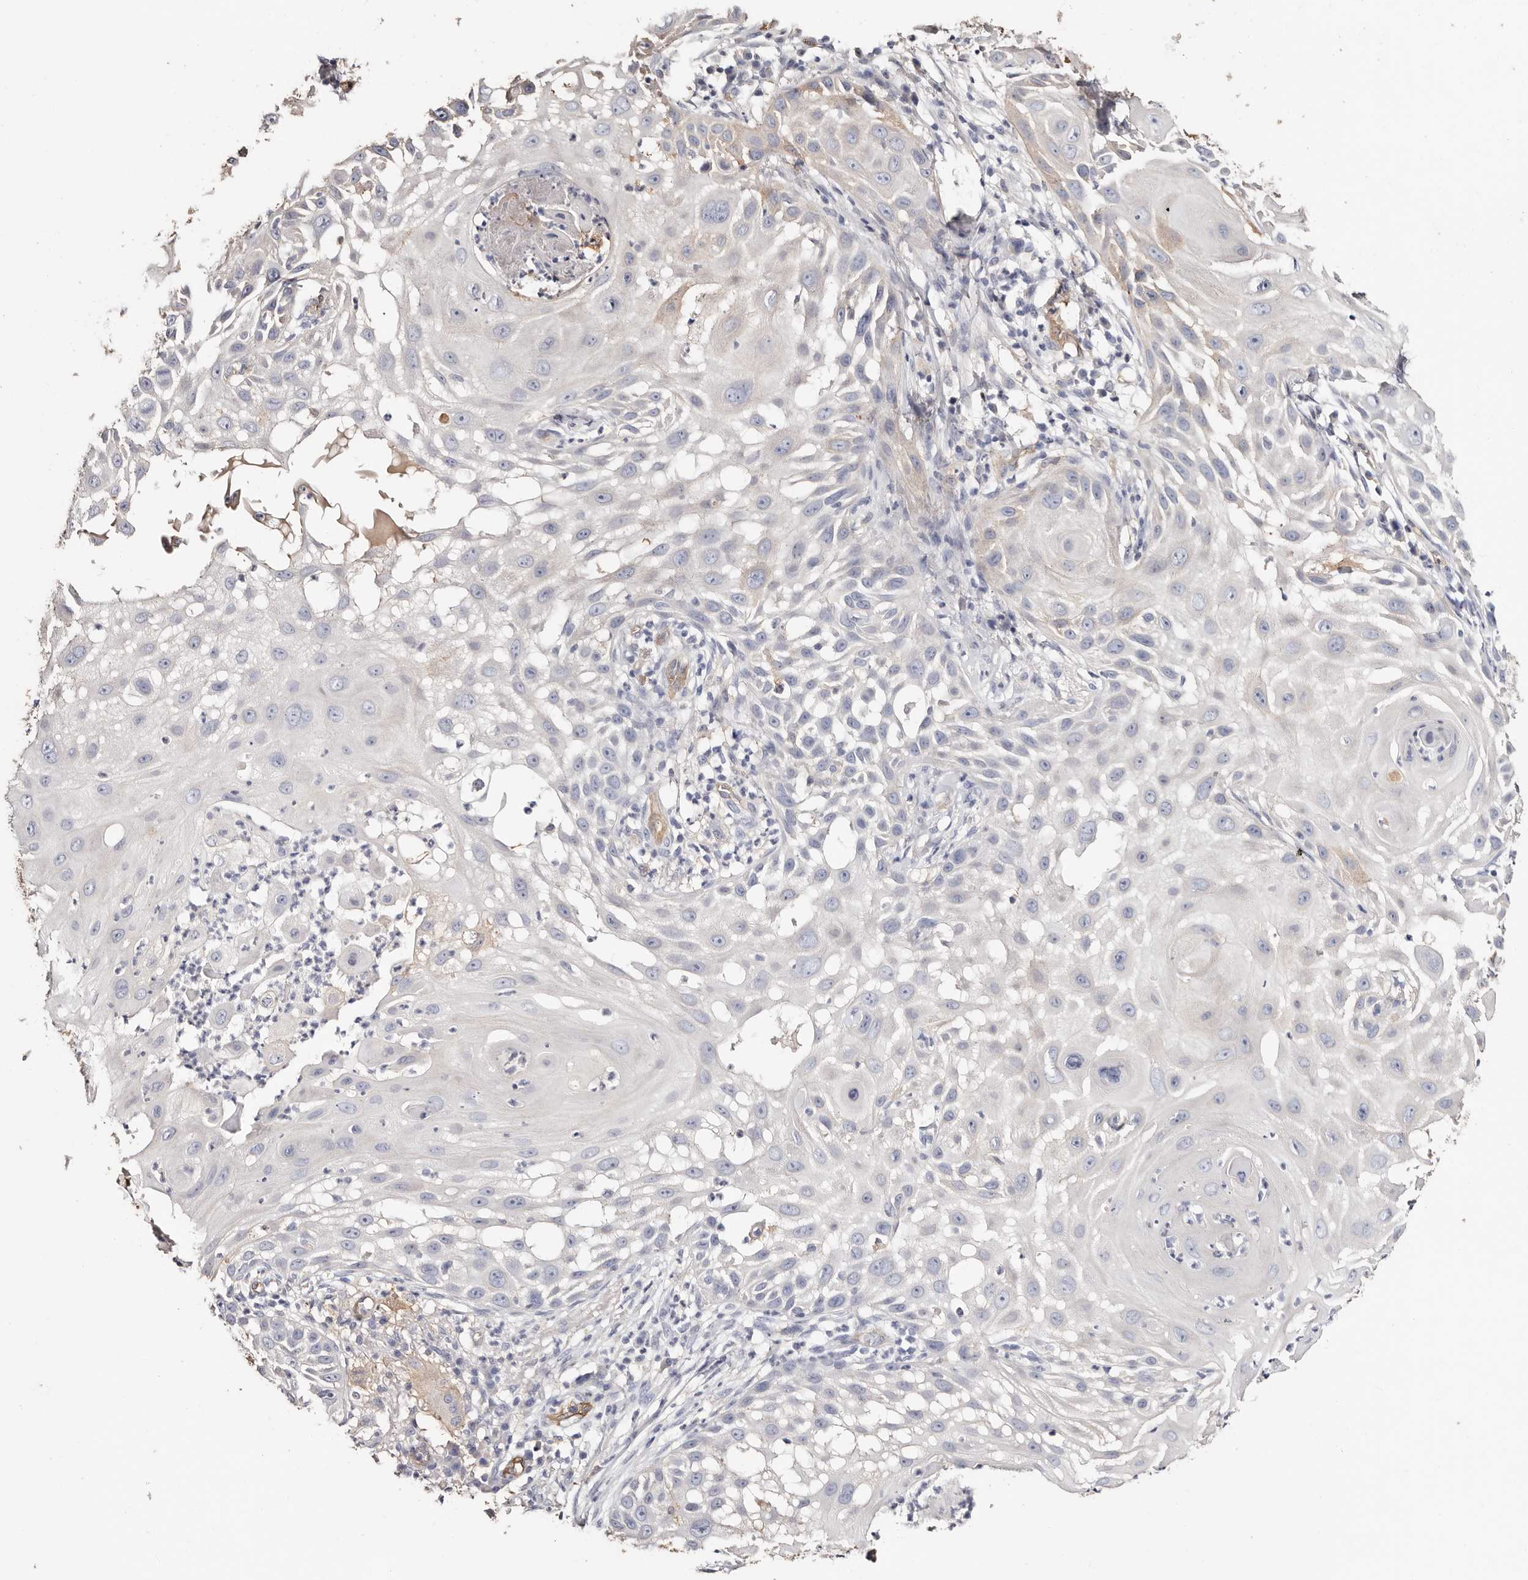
{"staining": {"intensity": "weak", "quantity": "<25%", "location": "cytoplasmic/membranous"}, "tissue": "skin cancer", "cell_type": "Tumor cells", "image_type": "cancer", "snomed": [{"axis": "morphology", "description": "Squamous cell carcinoma, NOS"}, {"axis": "topography", "description": "Skin"}], "caption": "A photomicrograph of human skin squamous cell carcinoma is negative for staining in tumor cells.", "gene": "TGM2", "patient": {"sex": "female", "age": 44}}